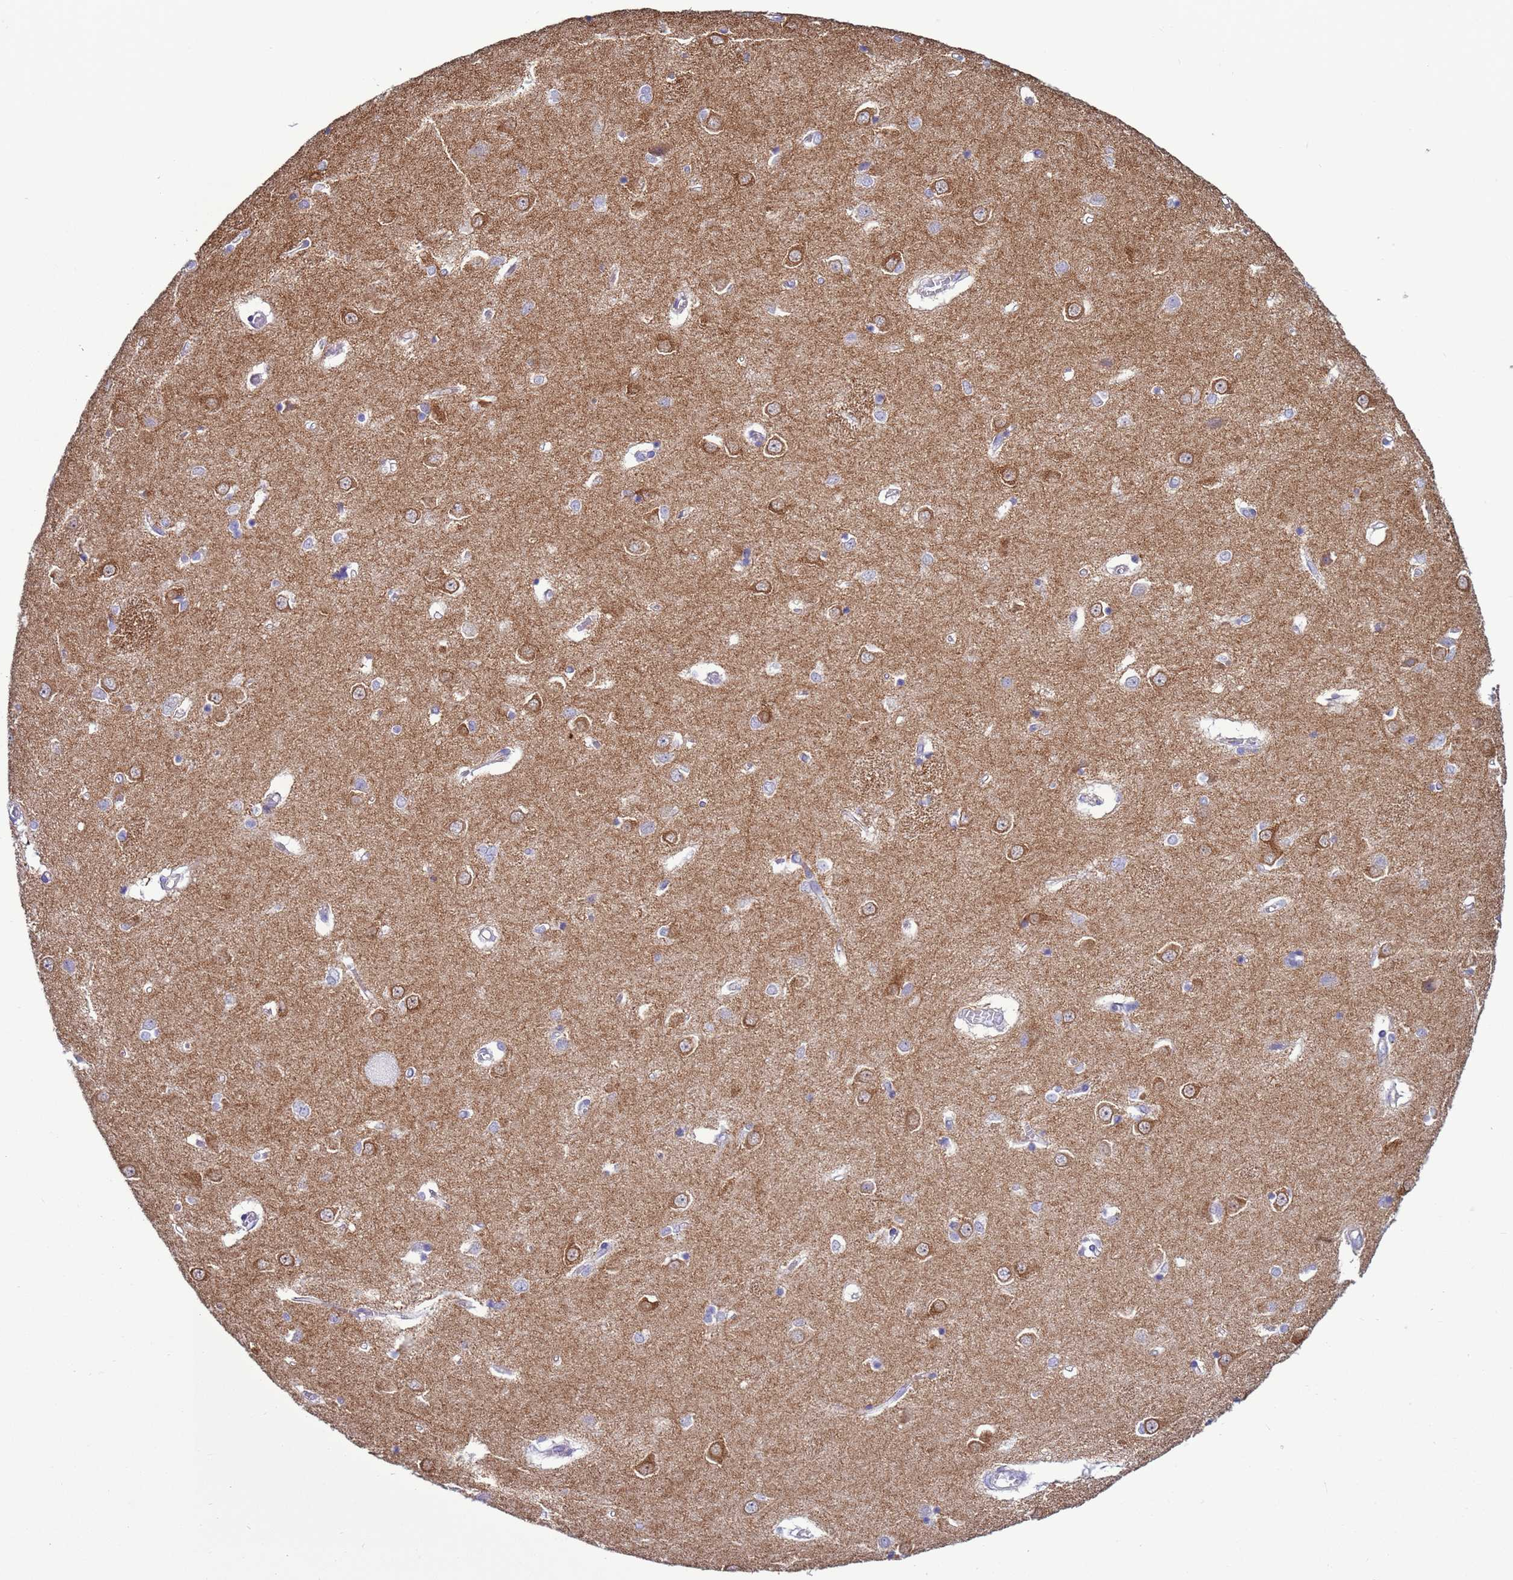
{"staining": {"intensity": "weak", "quantity": "<25%", "location": "cytoplasmic/membranous"}, "tissue": "caudate", "cell_type": "Glial cells", "image_type": "normal", "snomed": [{"axis": "morphology", "description": "Normal tissue, NOS"}, {"axis": "topography", "description": "Lateral ventricle wall"}], "caption": "The image exhibits no staining of glial cells in normal caudate.", "gene": "HPCAL1", "patient": {"sex": "male", "age": 37}}